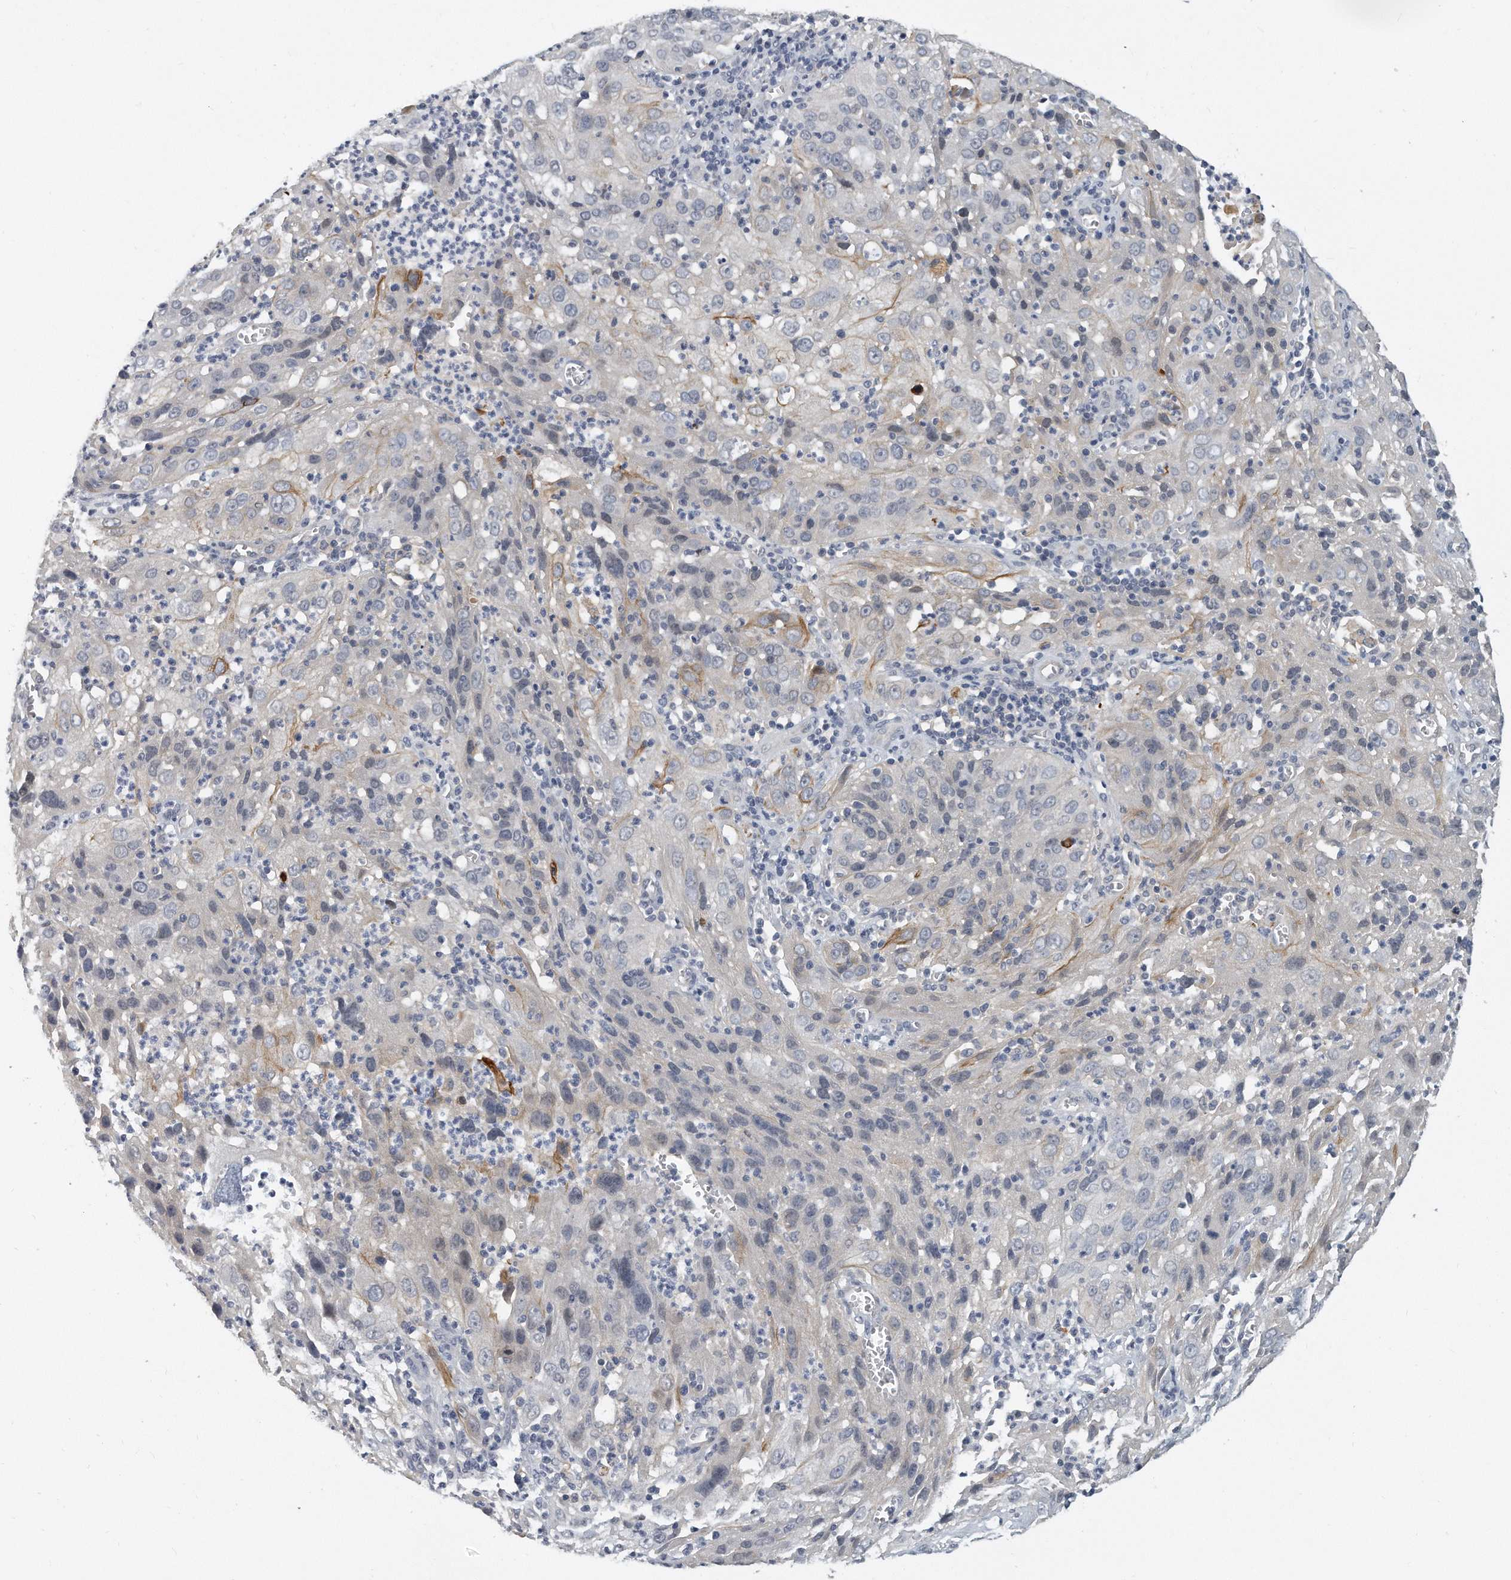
{"staining": {"intensity": "moderate", "quantity": "<25%", "location": "cytoplasmic/membranous"}, "tissue": "cervical cancer", "cell_type": "Tumor cells", "image_type": "cancer", "snomed": [{"axis": "morphology", "description": "Squamous cell carcinoma, NOS"}, {"axis": "topography", "description": "Cervix"}], "caption": "The photomicrograph reveals staining of cervical cancer, revealing moderate cytoplasmic/membranous protein expression (brown color) within tumor cells.", "gene": "KLHL7", "patient": {"sex": "female", "age": 32}}